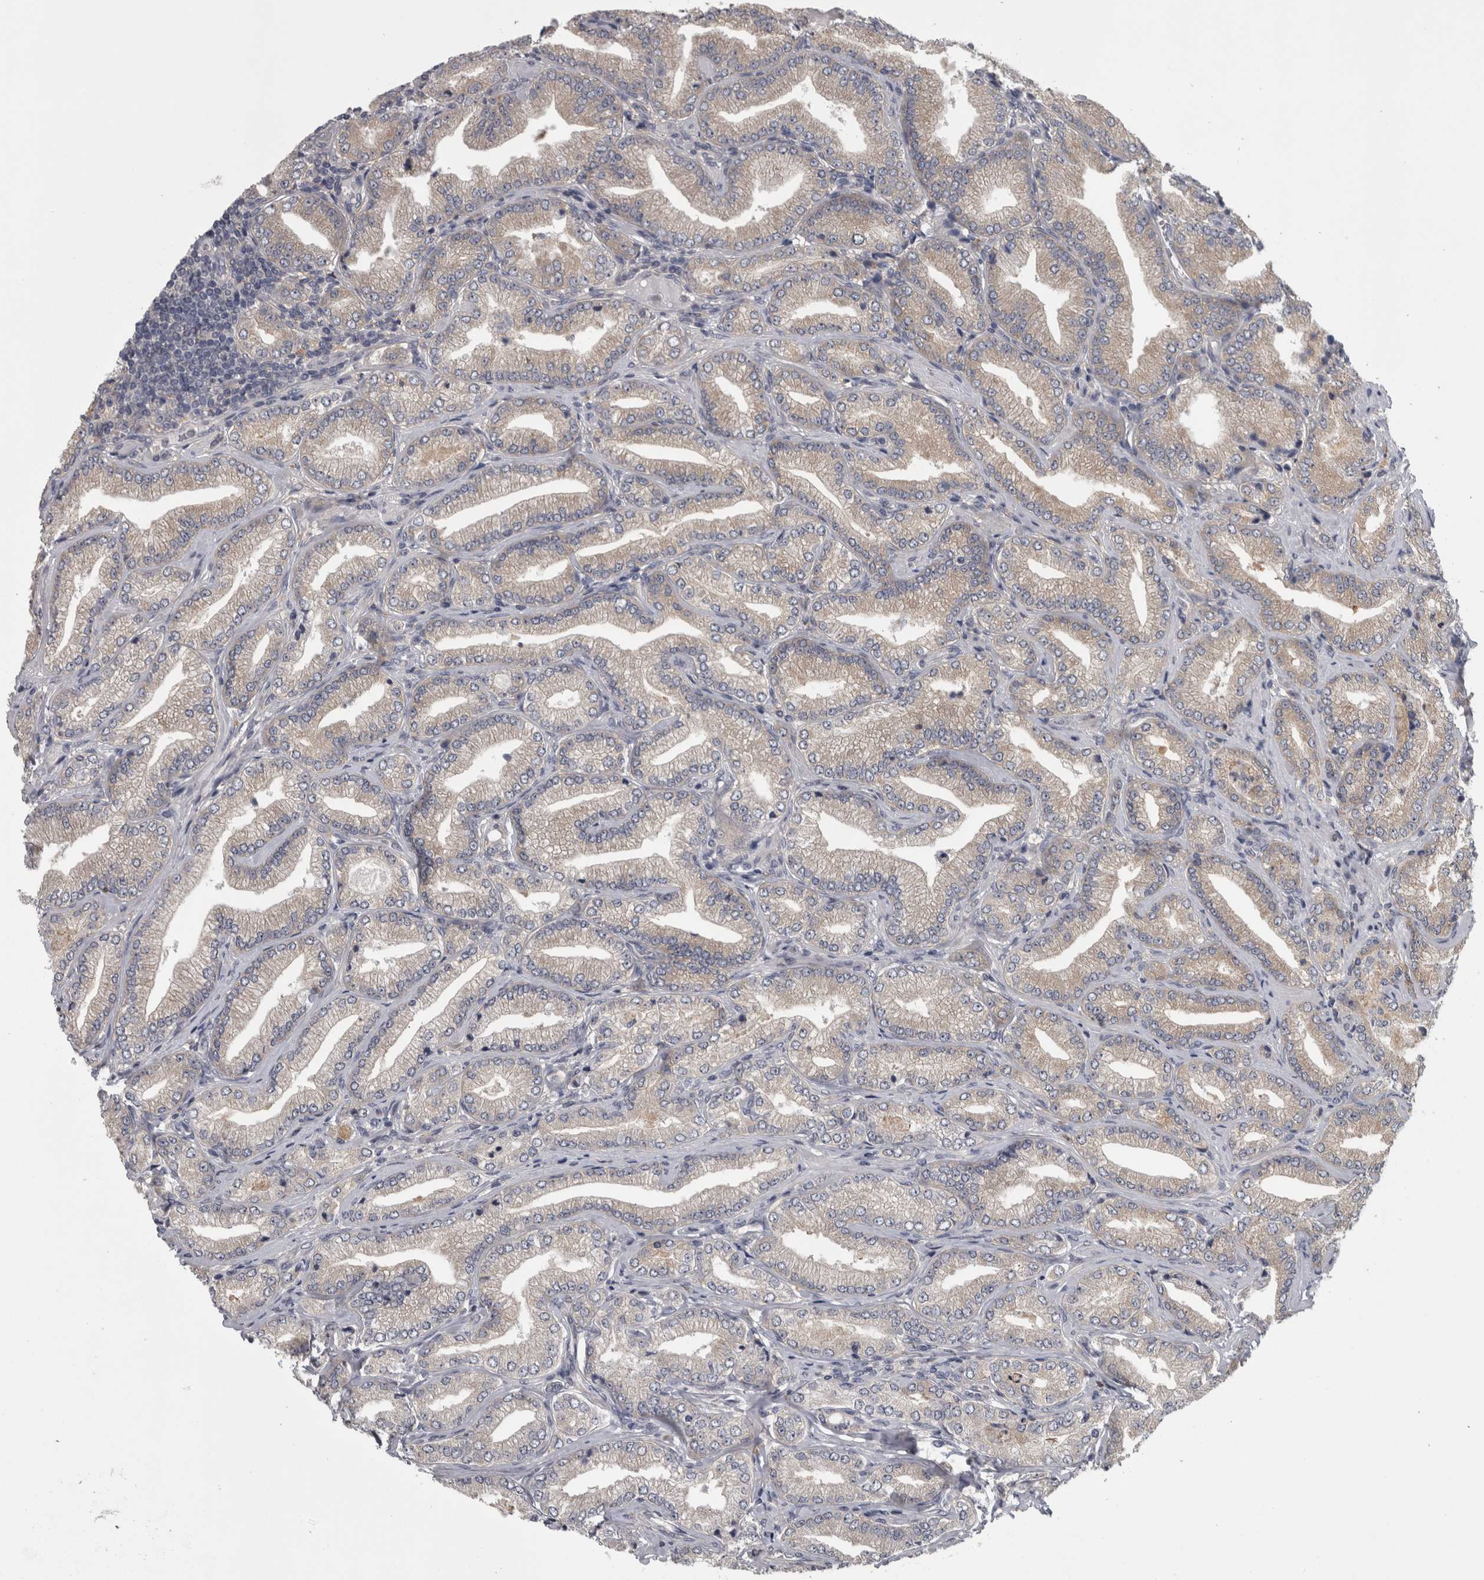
{"staining": {"intensity": "moderate", "quantity": "<25%", "location": "cytoplasmic/membranous"}, "tissue": "prostate cancer", "cell_type": "Tumor cells", "image_type": "cancer", "snomed": [{"axis": "morphology", "description": "Adenocarcinoma, Low grade"}, {"axis": "topography", "description": "Prostate"}], "caption": "Moderate cytoplasmic/membranous staining is appreciated in about <25% of tumor cells in prostate cancer.", "gene": "PRKCI", "patient": {"sex": "male", "age": 62}}